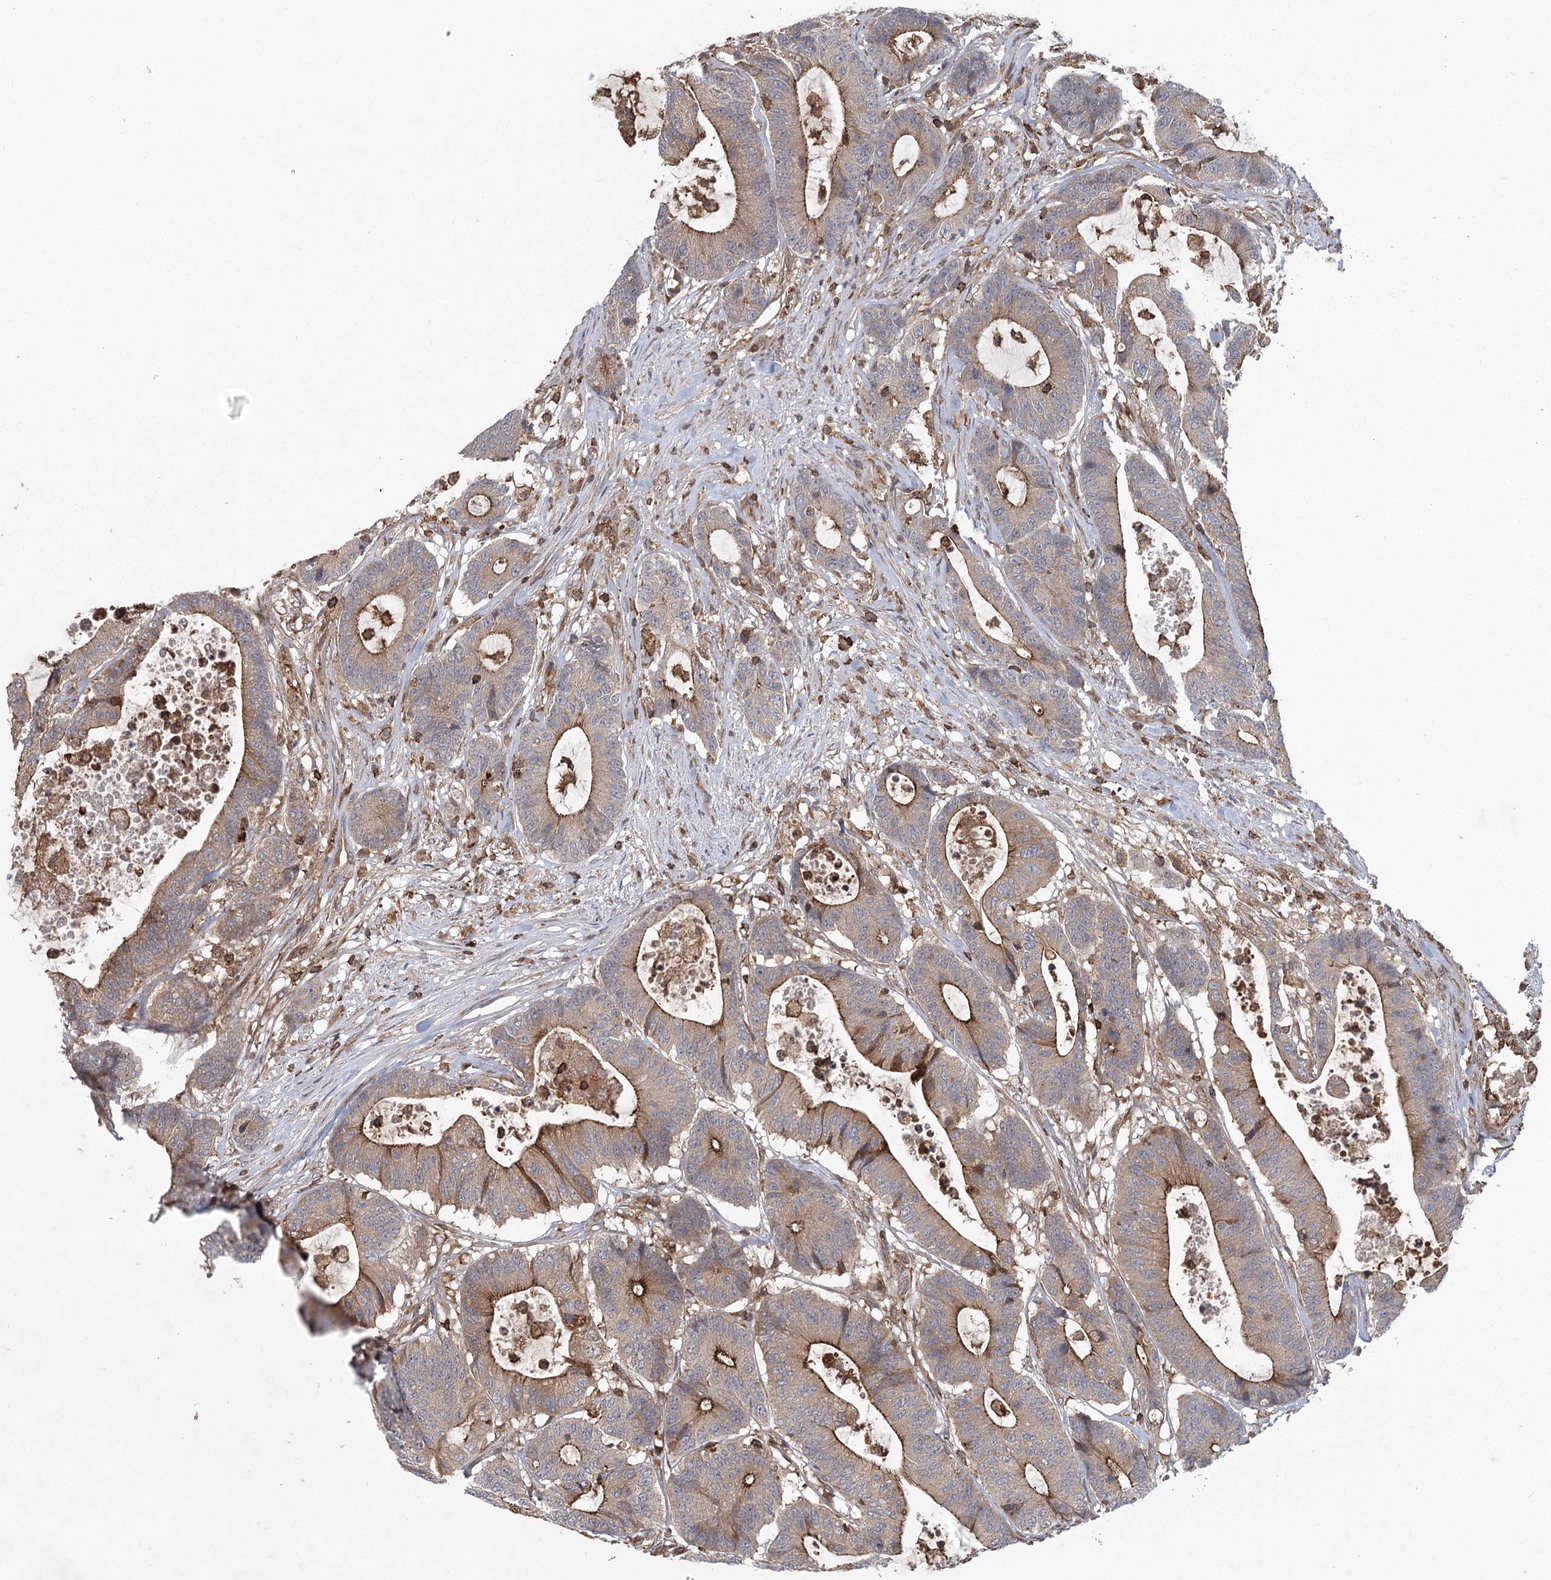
{"staining": {"intensity": "moderate", "quantity": ">75%", "location": "cytoplasmic/membranous"}, "tissue": "colorectal cancer", "cell_type": "Tumor cells", "image_type": "cancer", "snomed": [{"axis": "morphology", "description": "Adenocarcinoma, NOS"}, {"axis": "topography", "description": "Colon"}], "caption": "A micrograph of colorectal adenocarcinoma stained for a protein shows moderate cytoplasmic/membranous brown staining in tumor cells. (Stains: DAB (3,3'-diaminobenzidine) in brown, nuclei in blue, Microscopy: brightfield microscopy at high magnification).", "gene": "PLEKHA7", "patient": {"sex": "female", "age": 84}}